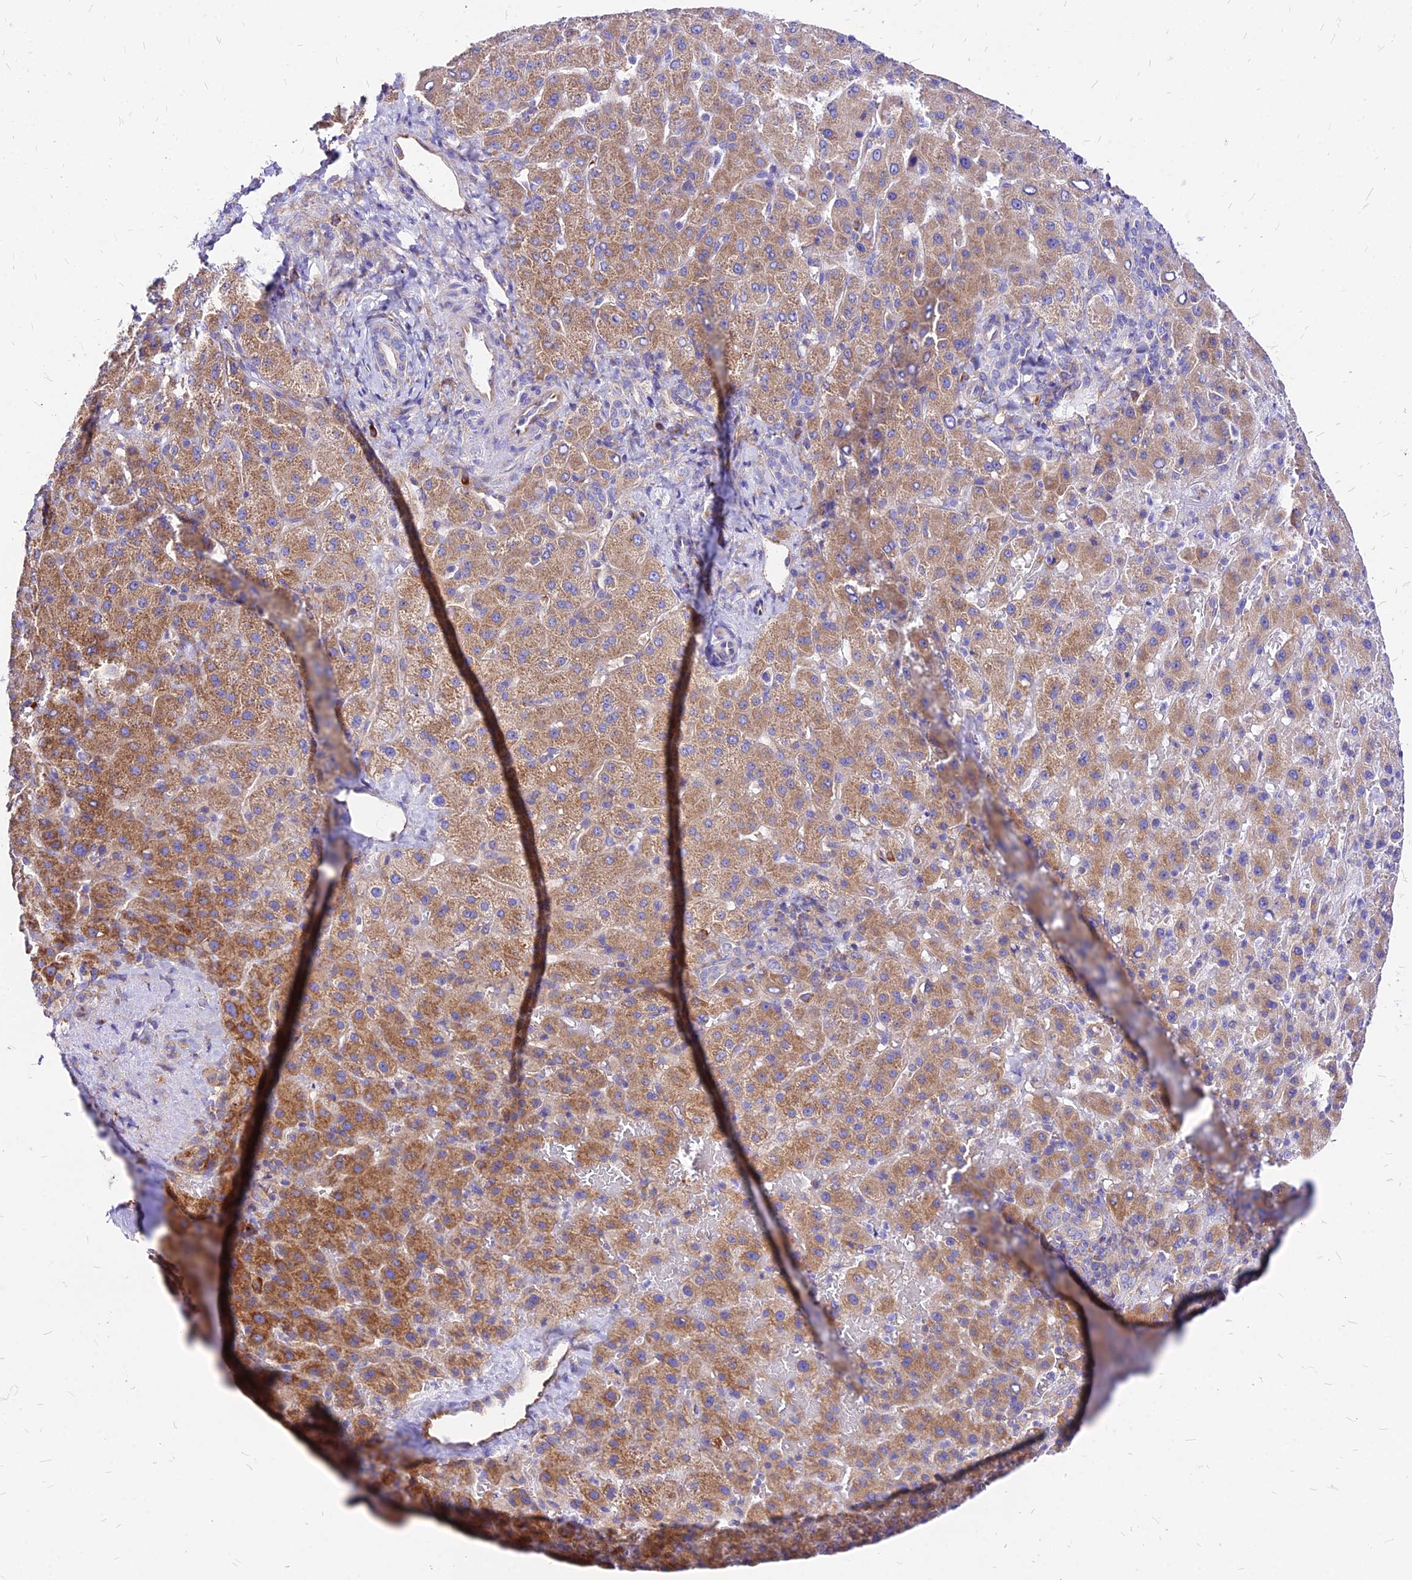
{"staining": {"intensity": "moderate", "quantity": ">75%", "location": "cytoplasmic/membranous"}, "tissue": "liver cancer", "cell_type": "Tumor cells", "image_type": "cancer", "snomed": [{"axis": "morphology", "description": "Carcinoma, Hepatocellular, NOS"}, {"axis": "topography", "description": "Liver"}], "caption": "Immunohistochemistry (IHC) of human liver cancer displays medium levels of moderate cytoplasmic/membranous expression in about >75% of tumor cells.", "gene": "RPL19", "patient": {"sex": "female", "age": 58}}